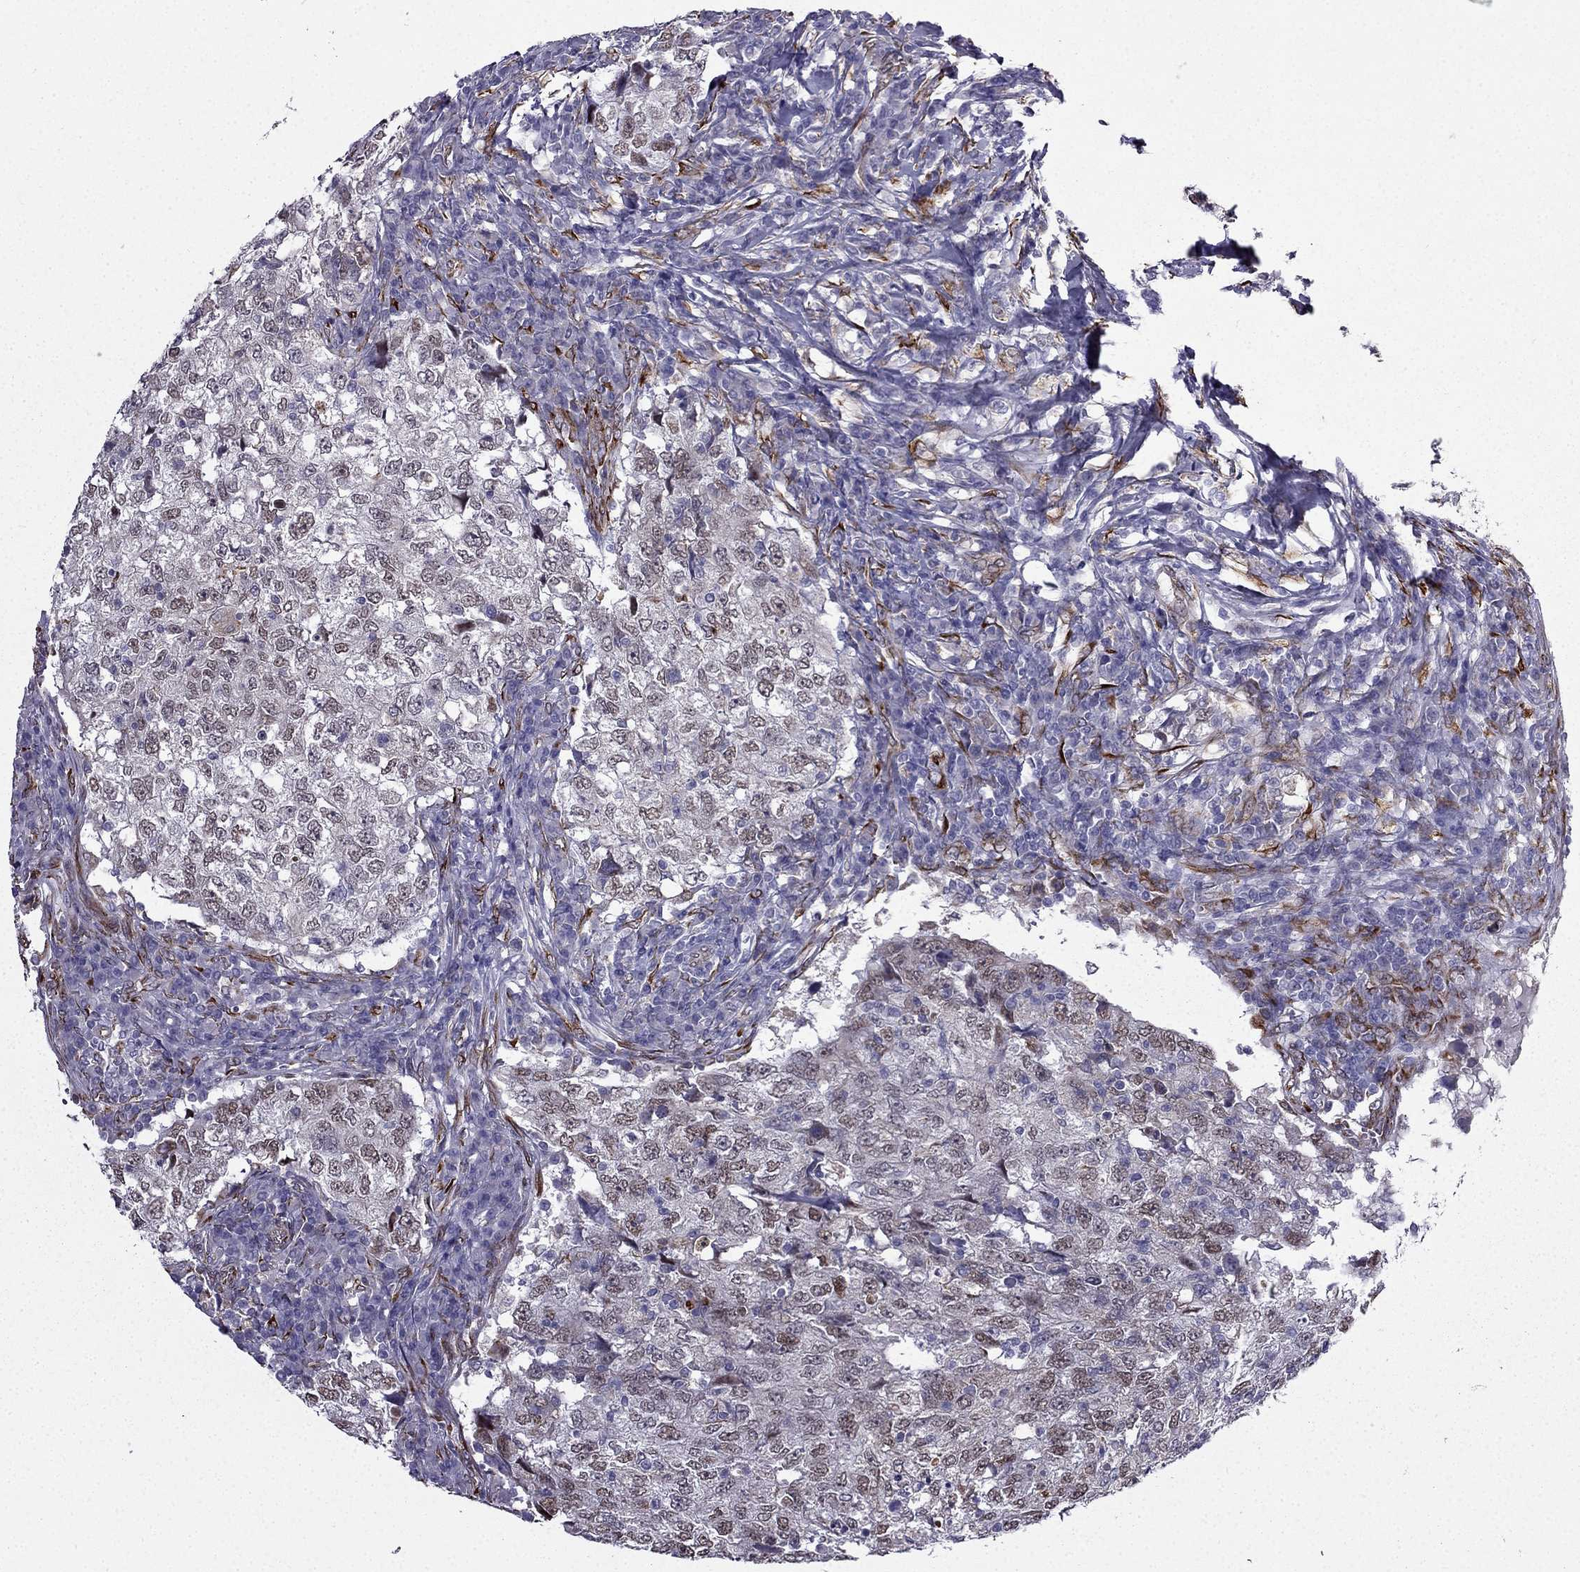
{"staining": {"intensity": "negative", "quantity": "none", "location": "none"}, "tissue": "breast cancer", "cell_type": "Tumor cells", "image_type": "cancer", "snomed": [{"axis": "morphology", "description": "Duct carcinoma"}, {"axis": "topography", "description": "Breast"}], "caption": "Immunohistochemical staining of breast infiltrating ductal carcinoma displays no significant expression in tumor cells.", "gene": "IKBIP", "patient": {"sex": "female", "age": 30}}